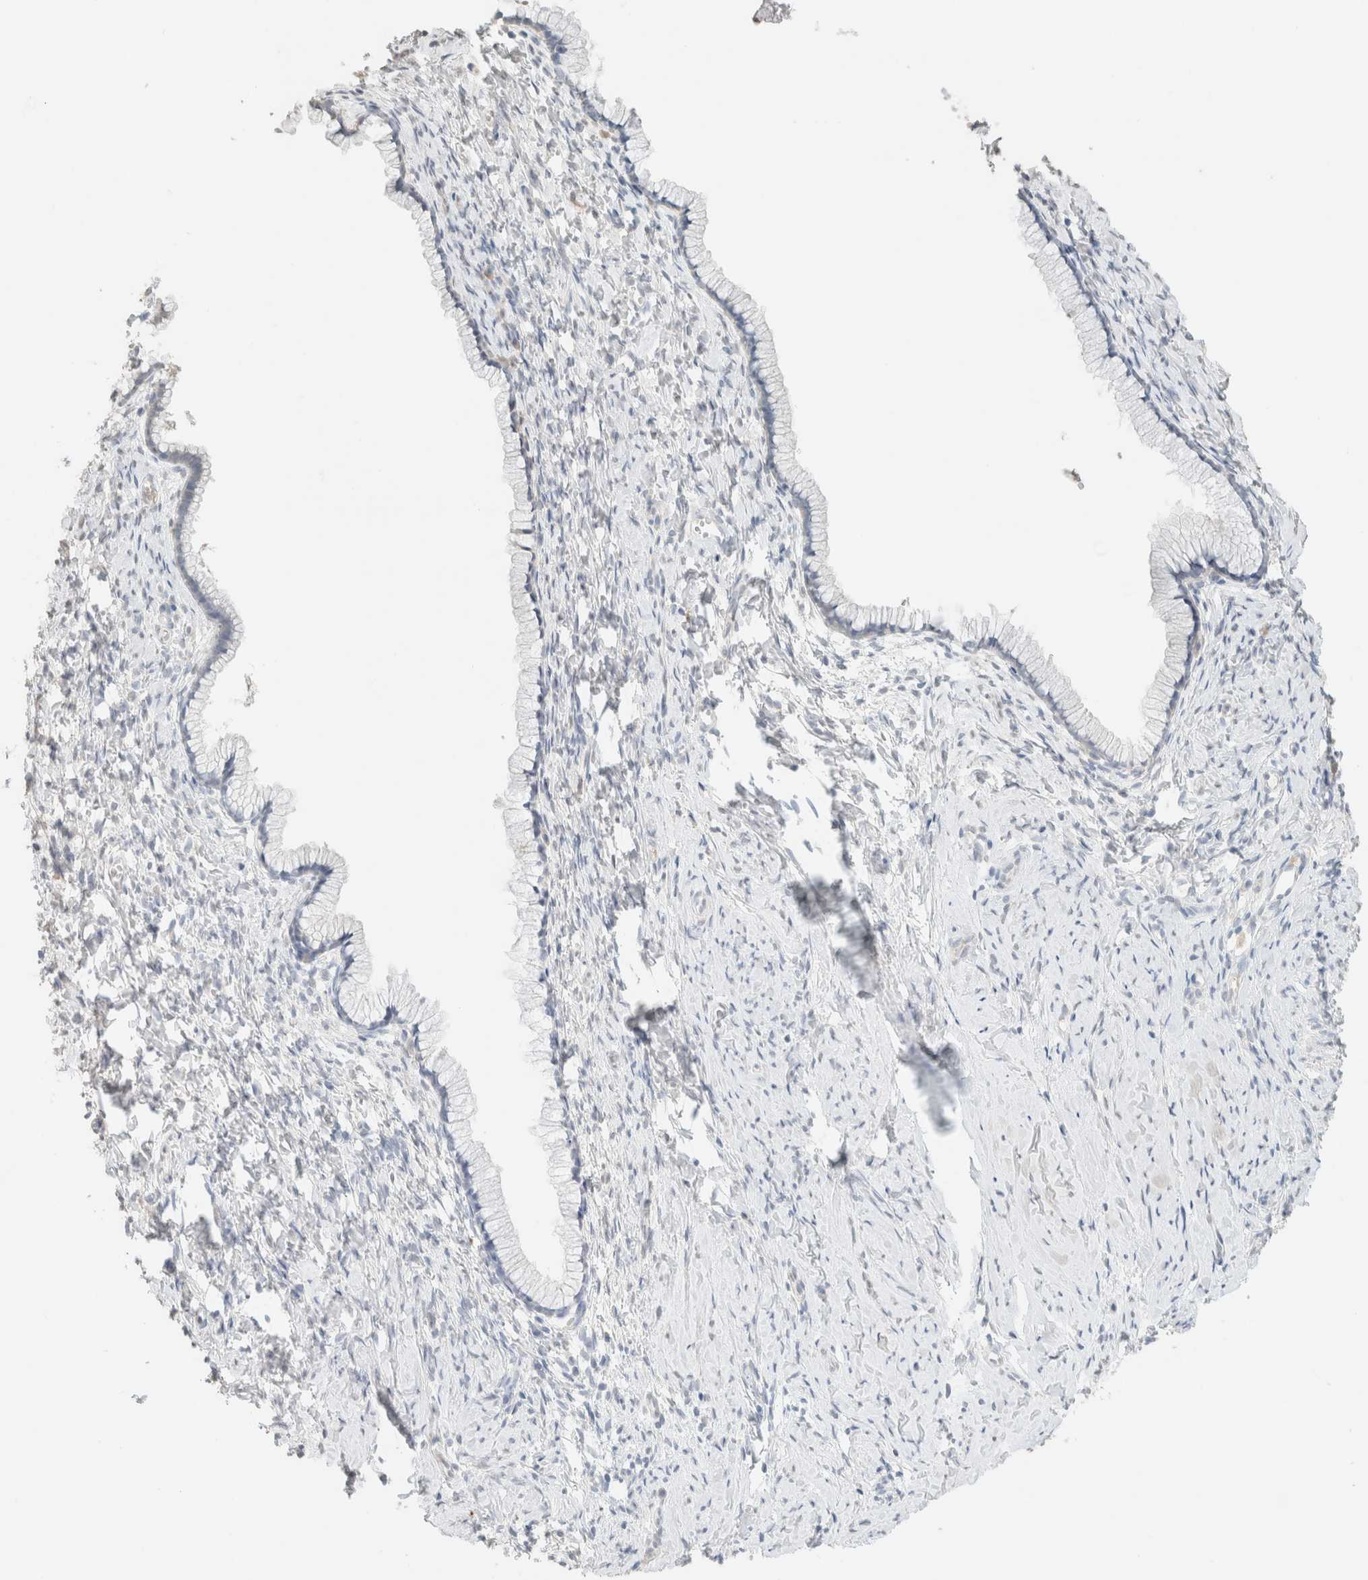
{"staining": {"intensity": "negative", "quantity": "none", "location": "none"}, "tissue": "cervix", "cell_type": "Glandular cells", "image_type": "normal", "snomed": [{"axis": "morphology", "description": "Normal tissue, NOS"}, {"axis": "topography", "description": "Cervix"}], "caption": "Histopathology image shows no significant protein expression in glandular cells of unremarkable cervix.", "gene": "CPA1", "patient": {"sex": "female", "age": 75}}